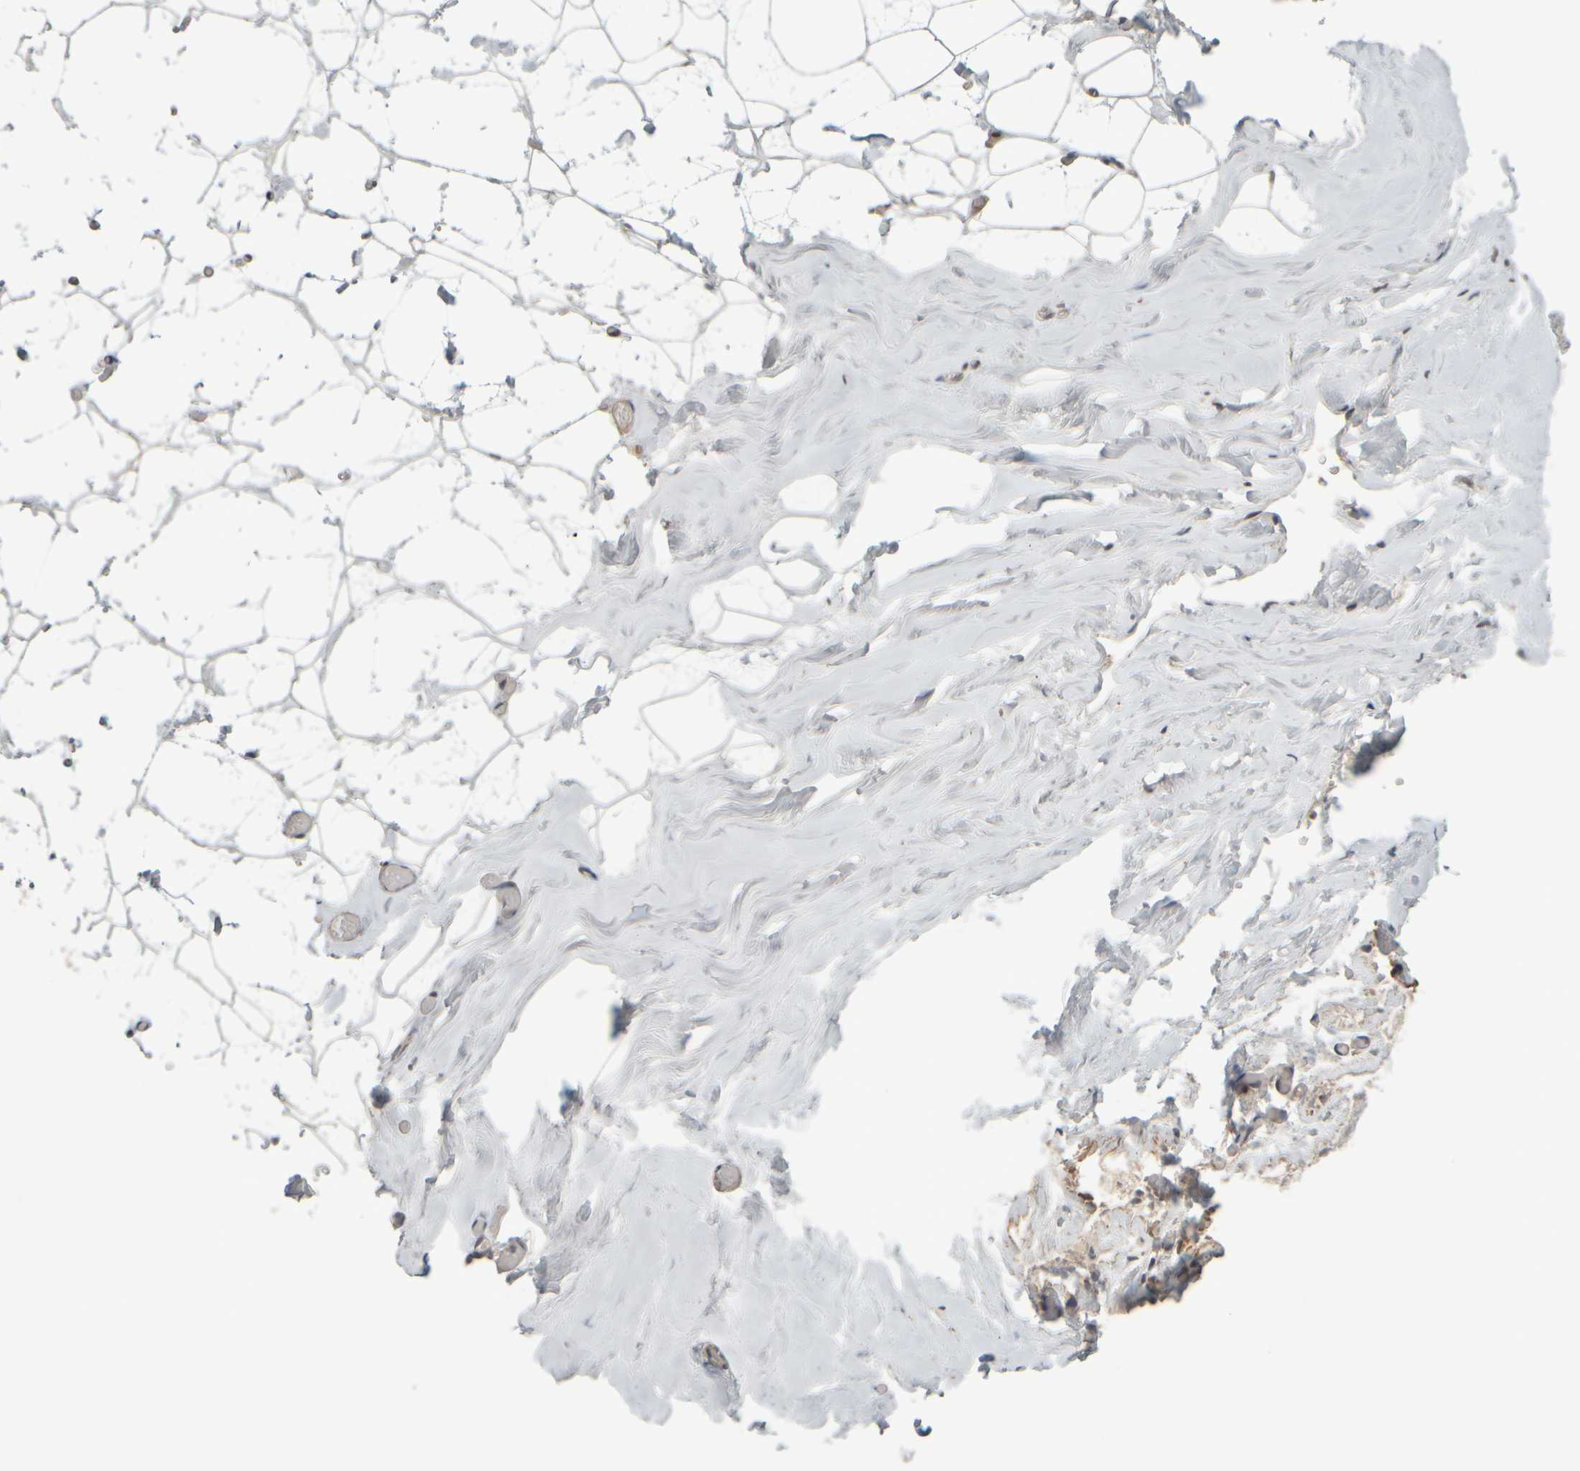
{"staining": {"intensity": "weak", "quantity": "25%-75%", "location": "cytoplasmic/membranous,nuclear"}, "tissue": "adipose tissue", "cell_type": "Adipocytes", "image_type": "normal", "snomed": [{"axis": "morphology", "description": "Normal tissue, NOS"}, {"axis": "morphology", "description": "Fibrosis, NOS"}, {"axis": "topography", "description": "Breast"}, {"axis": "topography", "description": "Adipose tissue"}], "caption": "Weak cytoplasmic/membranous,nuclear staining is present in approximately 25%-75% of adipocytes in normal adipose tissue. Nuclei are stained in blue.", "gene": "SYNRG", "patient": {"sex": "female", "age": 39}}